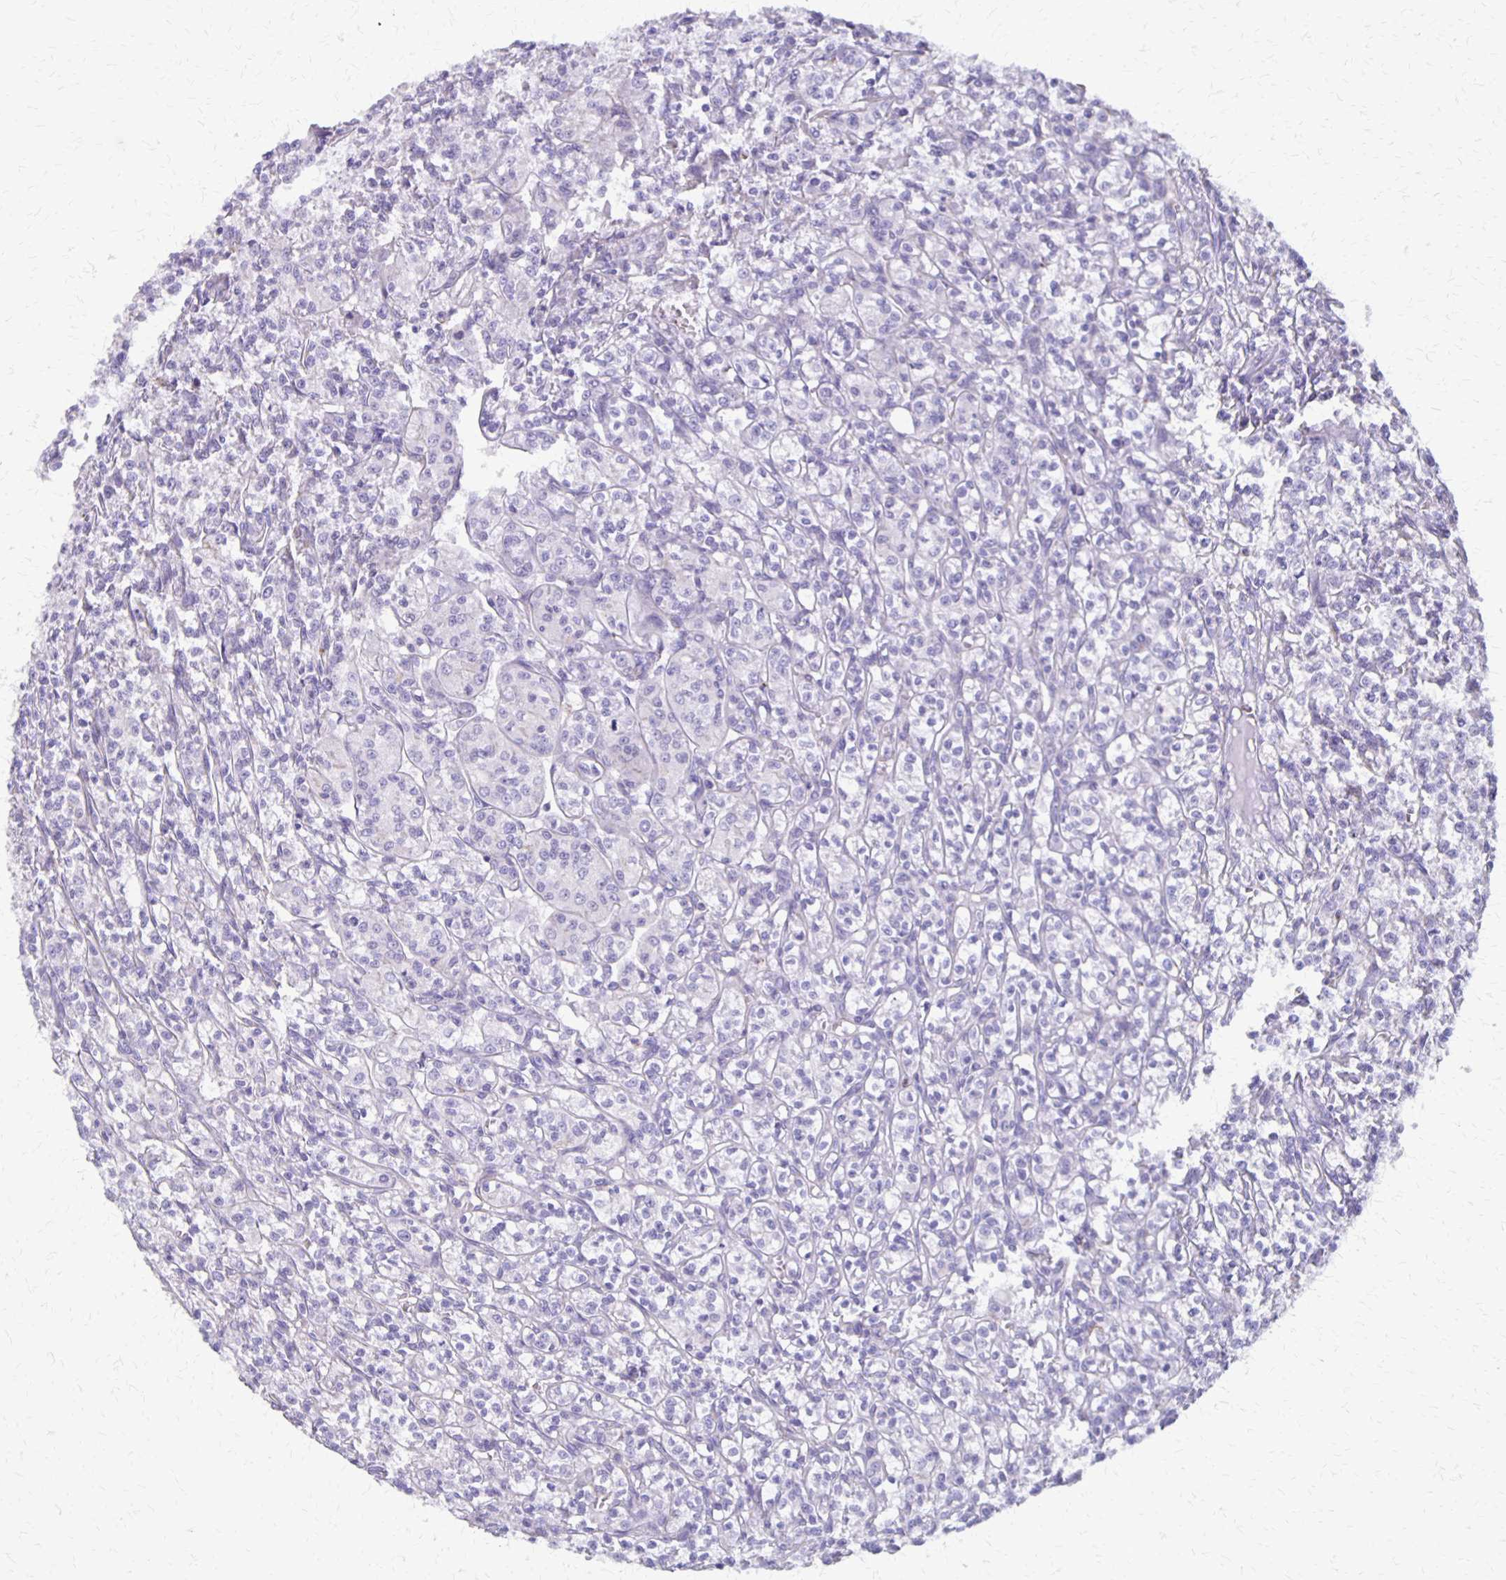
{"staining": {"intensity": "negative", "quantity": "none", "location": "none"}, "tissue": "renal cancer", "cell_type": "Tumor cells", "image_type": "cancer", "snomed": [{"axis": "morphology", "description": "Adenocarcinoma, NOS"}, {"axis": "topography", "description": "Kidney"}], "caption": "A photomicrograph of human renal cancer is negative for staining in tumor cells. The staining was performed using DAB to visualize the protein expression in brown, while the nuclei were stained in blue with hematoxylin (Magnification: 20x).", "gene": "SEPTIN5", "patient": {"sex": "male", "age": 36}}